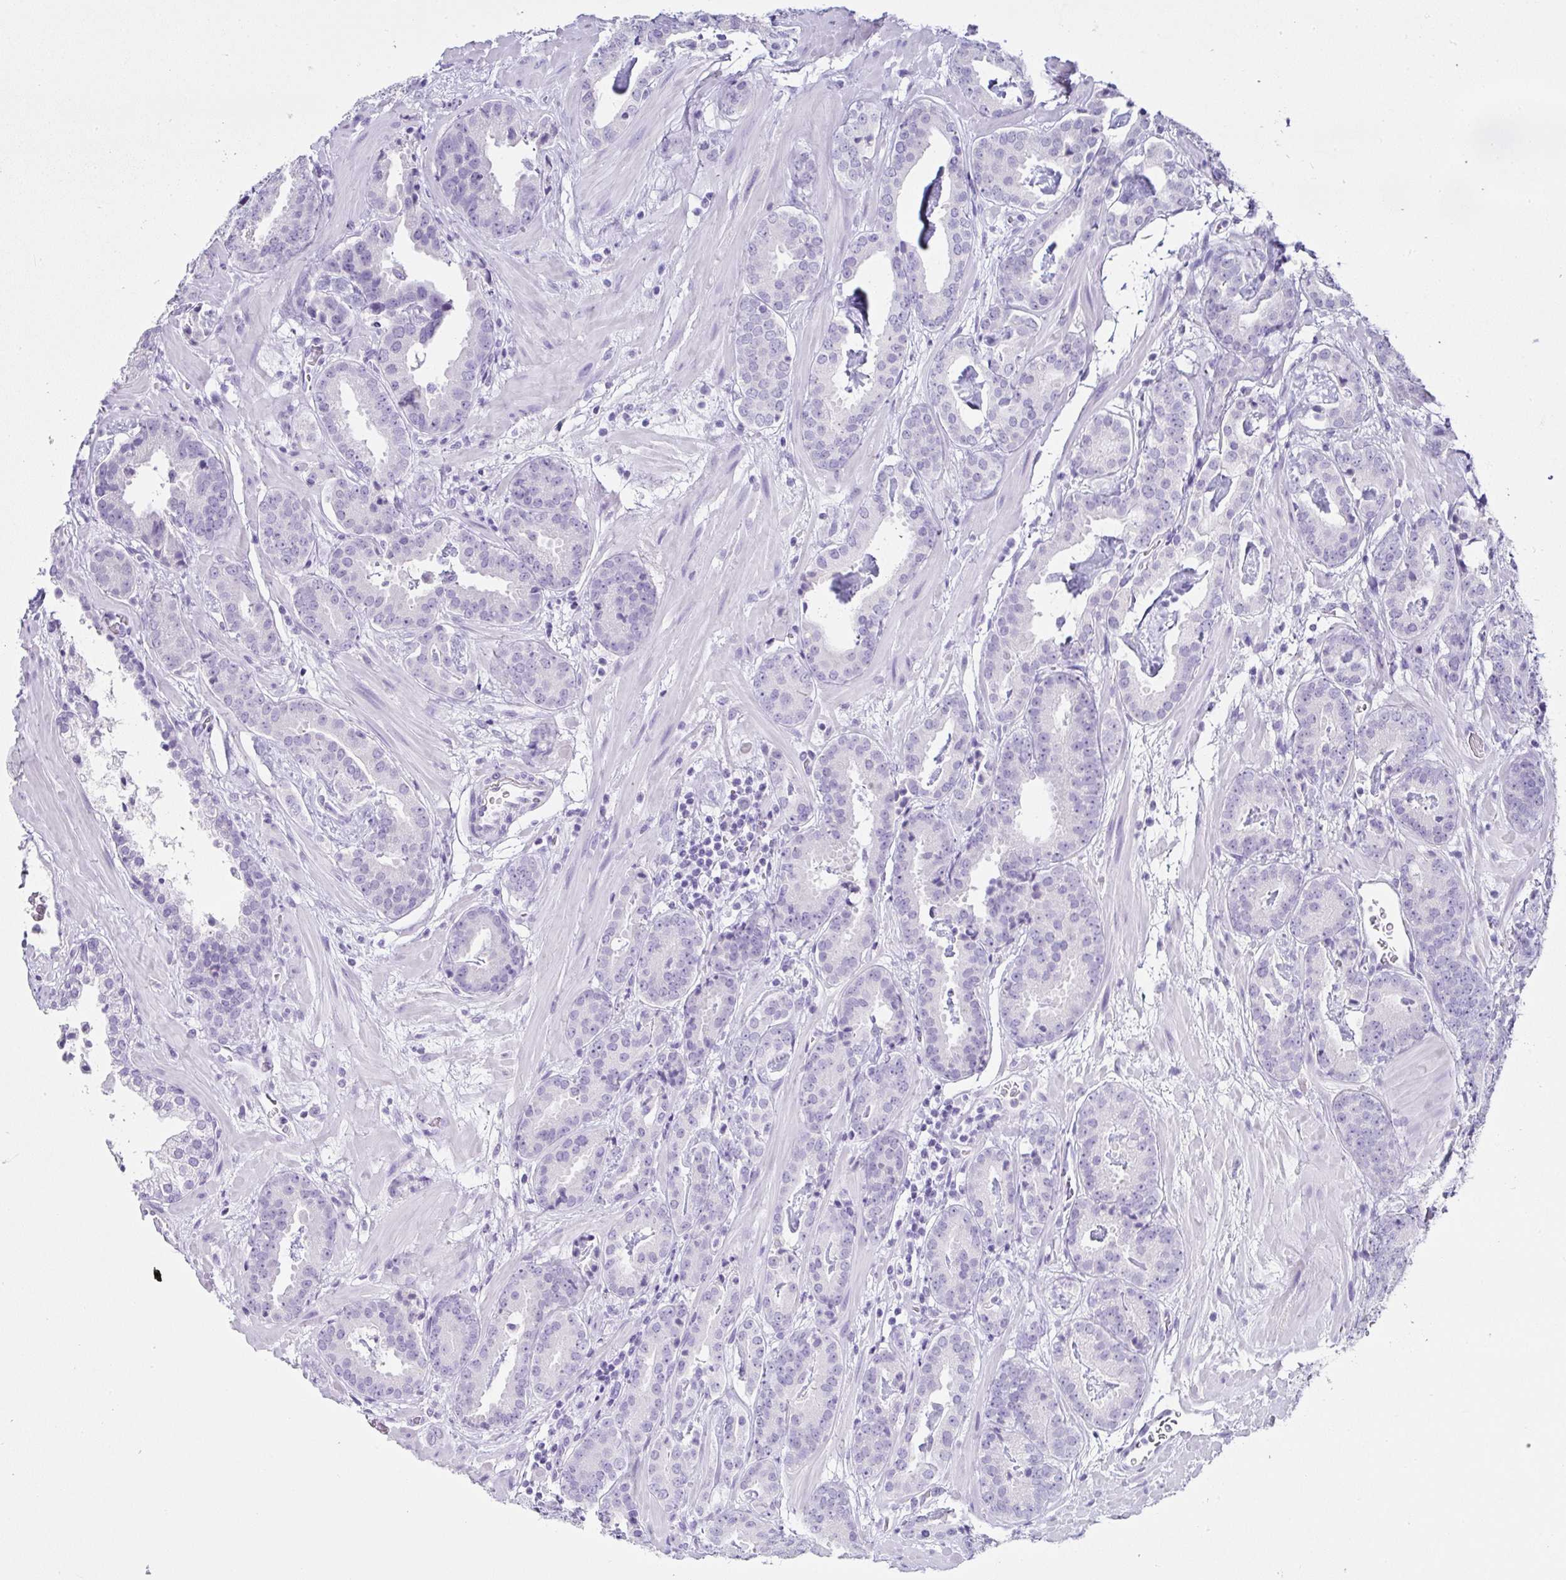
{"staining": {"intensity": "negative", "quantity": "none", "location": "none"}, "tissue": "prostate cancer", "cell_type": "Tumor cells", "image_type": "cancer", "snomed": [{"axis": "morphology", "description": "Adenocarcinoma, Low grade"}, {"axis": "topography", "description": "Prostate"}], "caption": "Immunohistochemistry image of neoplastic tissue: human prostate low-grade adenocarcinoma stained with DAB (3,3'-diaminobenzidine) reveals no significant protein staining in tumor cells. (DAB immunohistochemistry (IHC), high magnification).", "gene": "SERPINB3", "patient": {"sex": "male", "age": 62}}